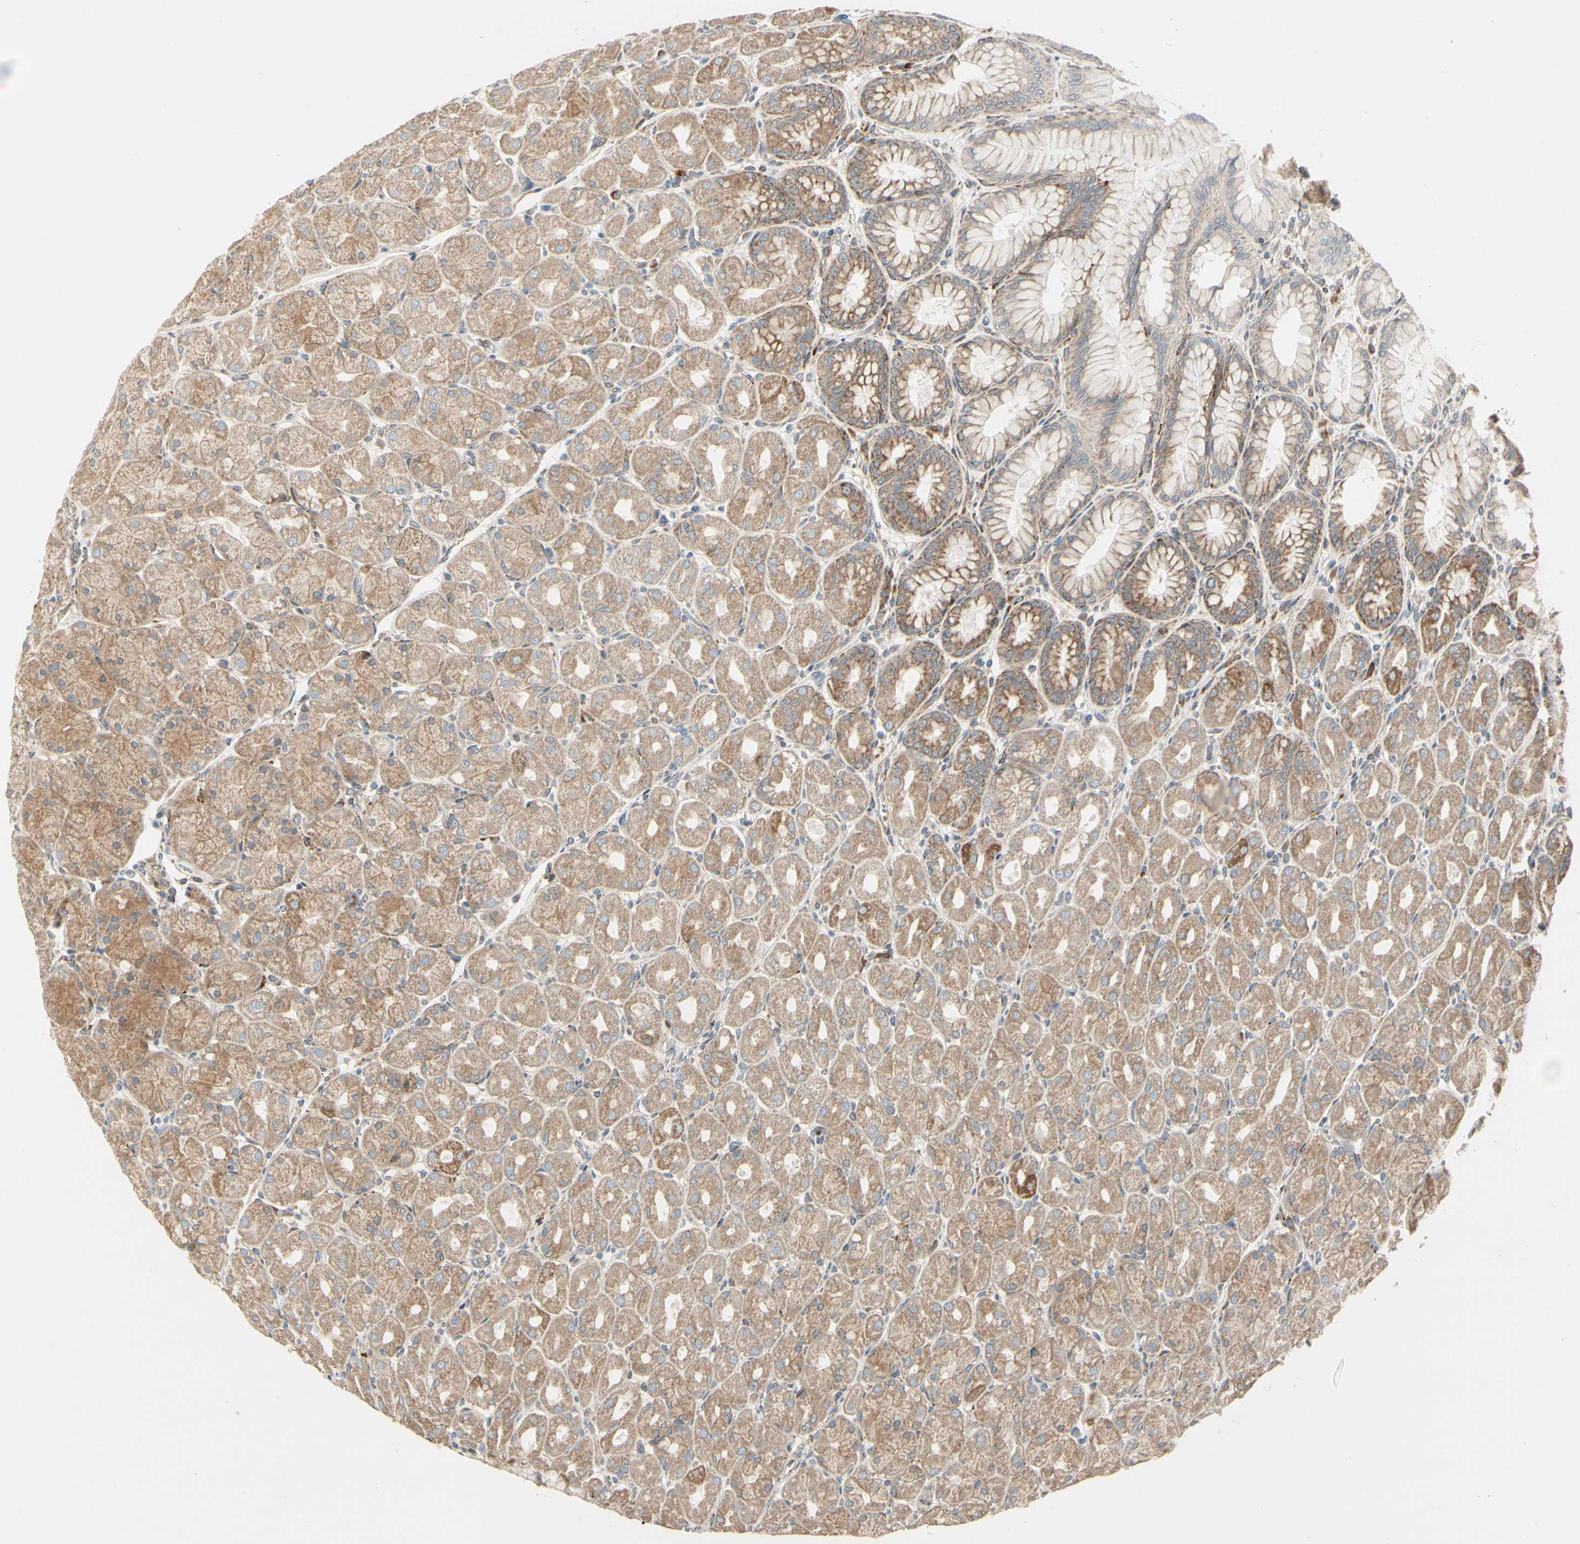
{"staining": {"intensity": "moderate", "quantity": ">75%", "location": "cytoplasmic/membranous"}, "tissue": "stomach", "cell_type": "Glandular cells", "image_type": "normal", "snomed": [{"axis": "morphology", "description": "Normal tissue, NOS"}, {"axis": "topography", "description": "Stomach, upper"}], "caption": "Glandular cells display moderate cytoplasmic/membranous positivity in approximately >75% of cells in benign stomach.", "gene": "MRPL9", "patient": {"sex": "female", "age": 56}}